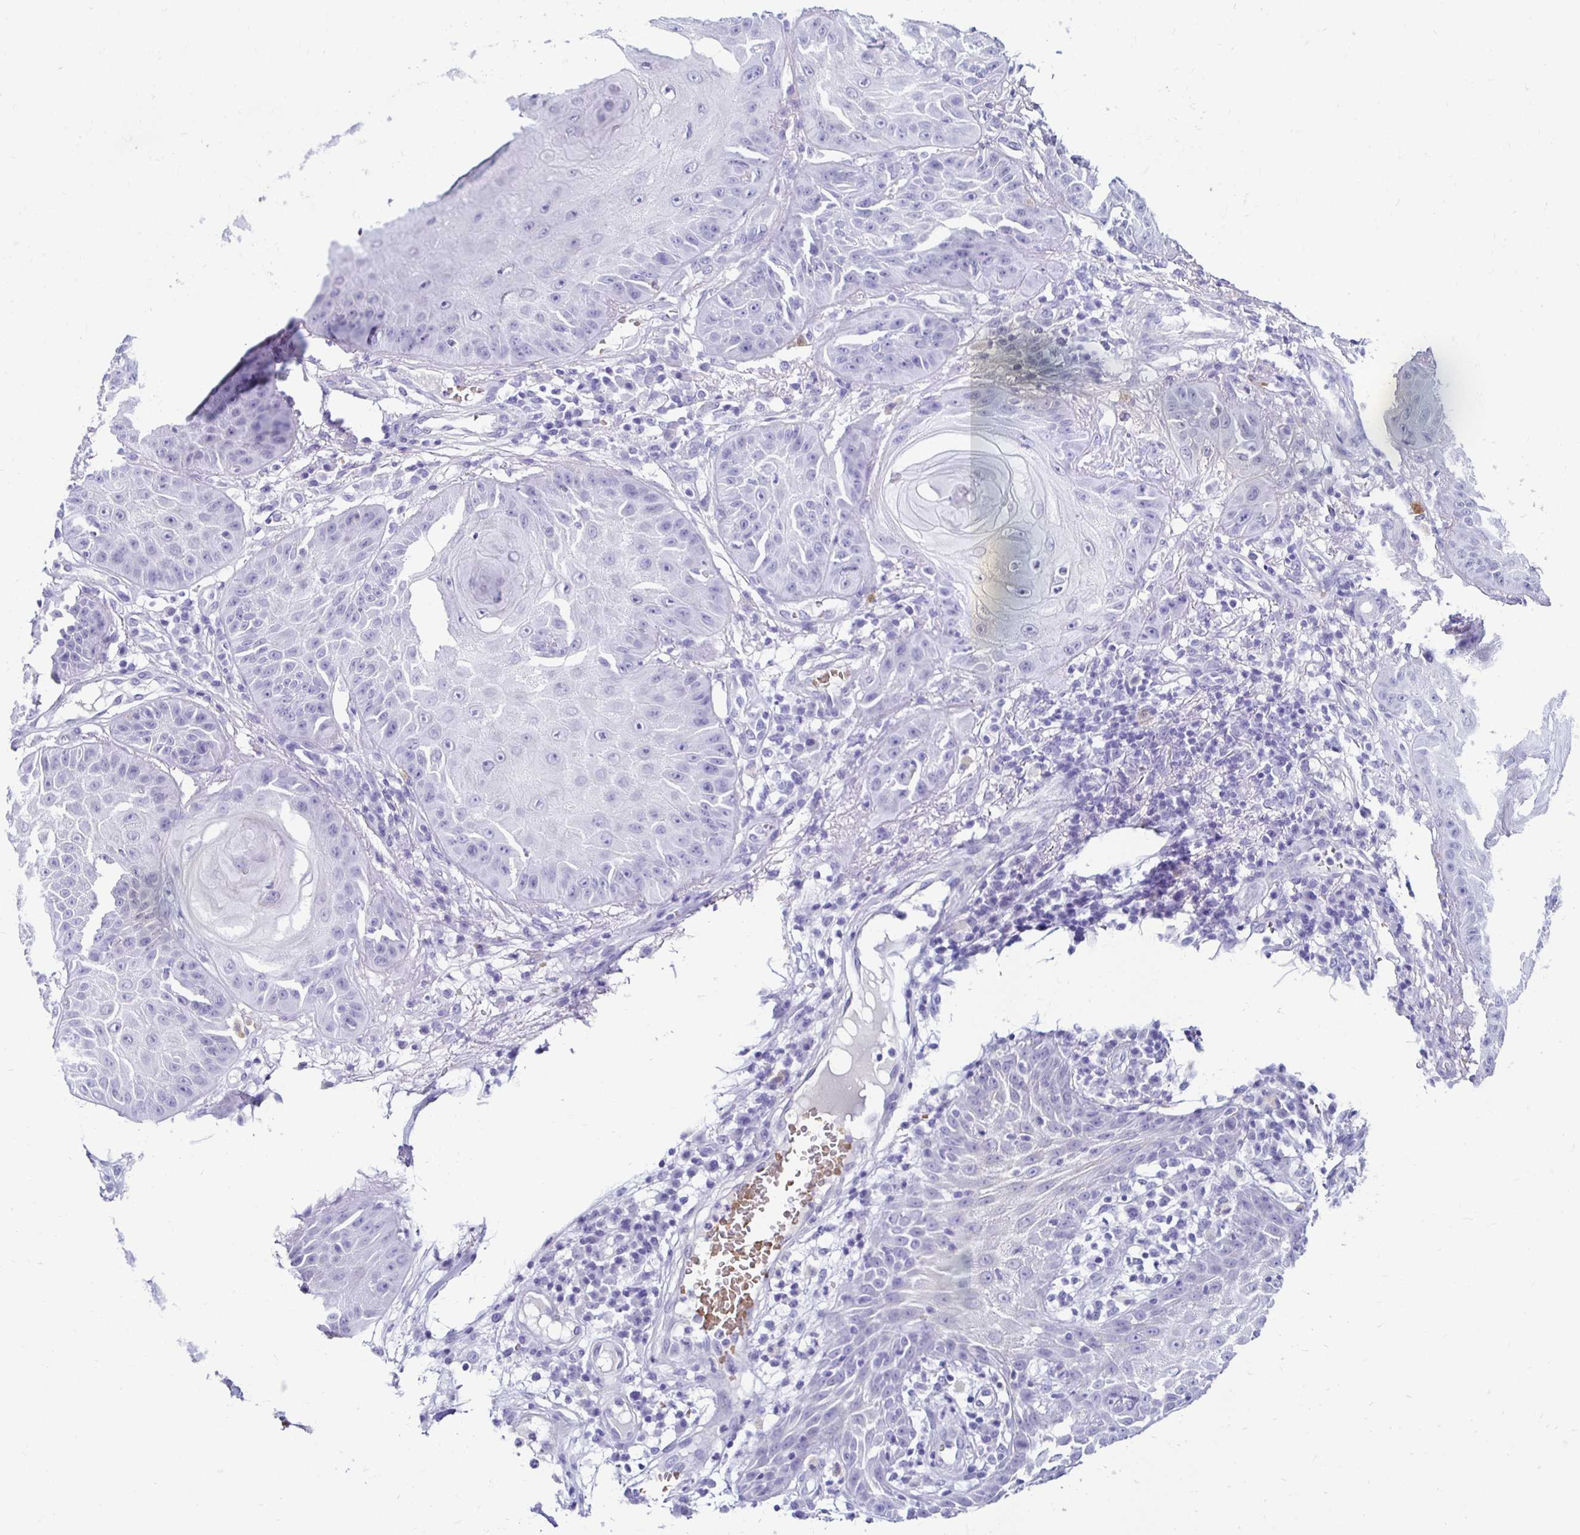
{"staining": {"intensity": "negative", "quantity": "none", "location": "none"}, "tissue": "skin cancer", "cell_type": "Tumor cells", "image_type": "cancer", "snomed": [{"axis": "morphology", "description": "Squamous cell carcinoma, NOS"}, {"axis": "topography", "description": "Skin"}], "caption": "High power microscopy micrograph of an immunohistochemistry photomicrograph of skin cancer (squamous cell carcinoma), revealing no significant positivity in tumor cells. (DAB immunohistochemistry, high magnification).", "gene": "RHBDL3", "patient": {"sex": "male", "age": 70}}